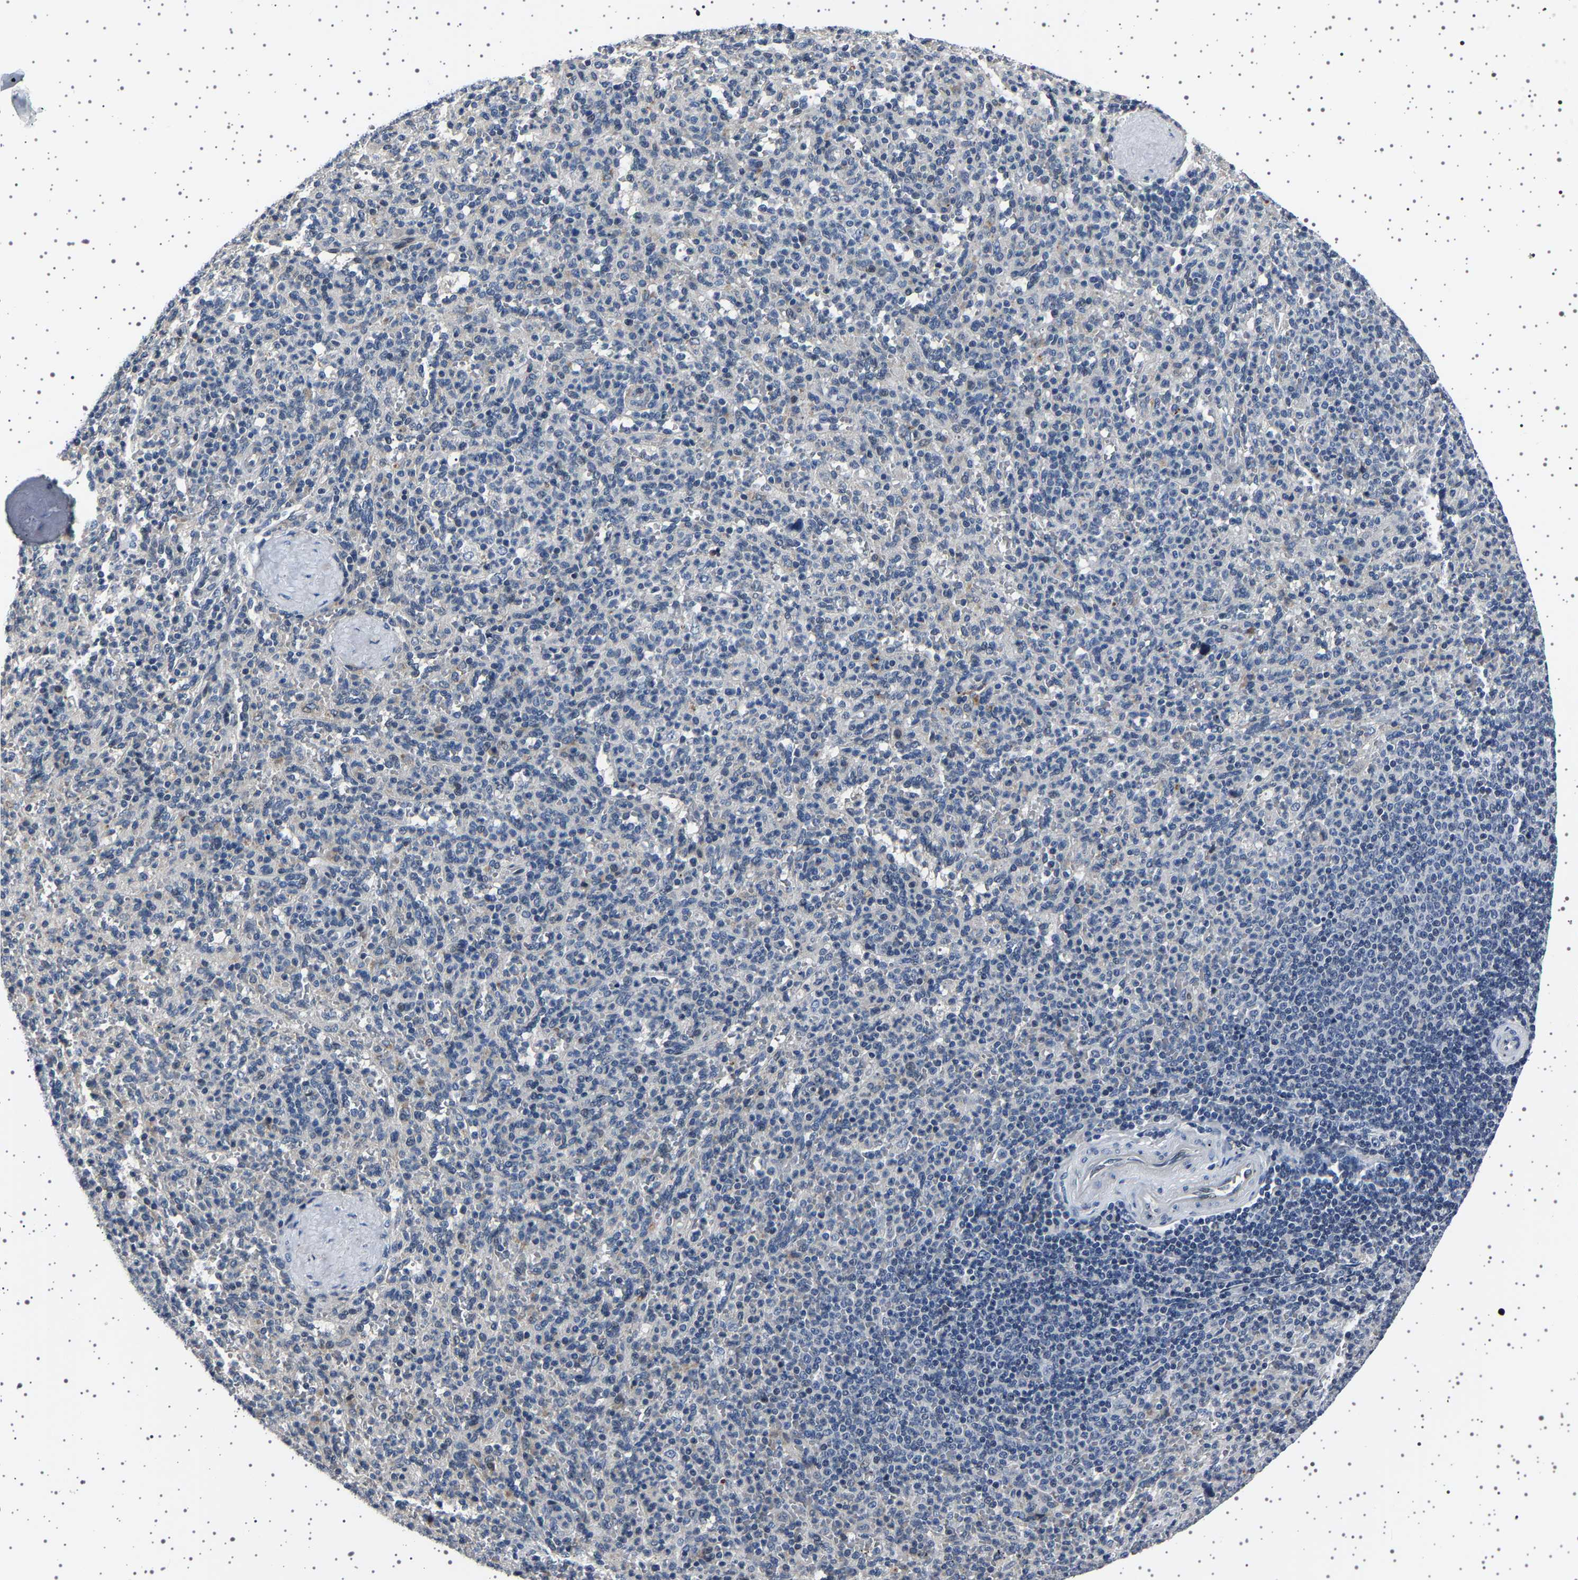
{"staining": {"intensity": "negative", "quantity": "none", "location": "none"}, "tissue": "spleen", "cell_type": "Cells in red pulp", "image_type": "normal", "snomed": [{"axis": "morphology", "description": "Normal tissue, NOS"}, {"axis": "topography", "description": "Spleen"}], "caption": "A photomicrograph of spleen stained for a protein displays no brown staining in cells in red pulp. (Stains: DAB (3,3'-diaminobenzidine) immunohistochemistry (IHC) with hematoxylin counter stain, Microscopy: brightfield microscopy at high magnification).", "gene": "IL10RB", "patient": {"sex": "male", "age": 36}}